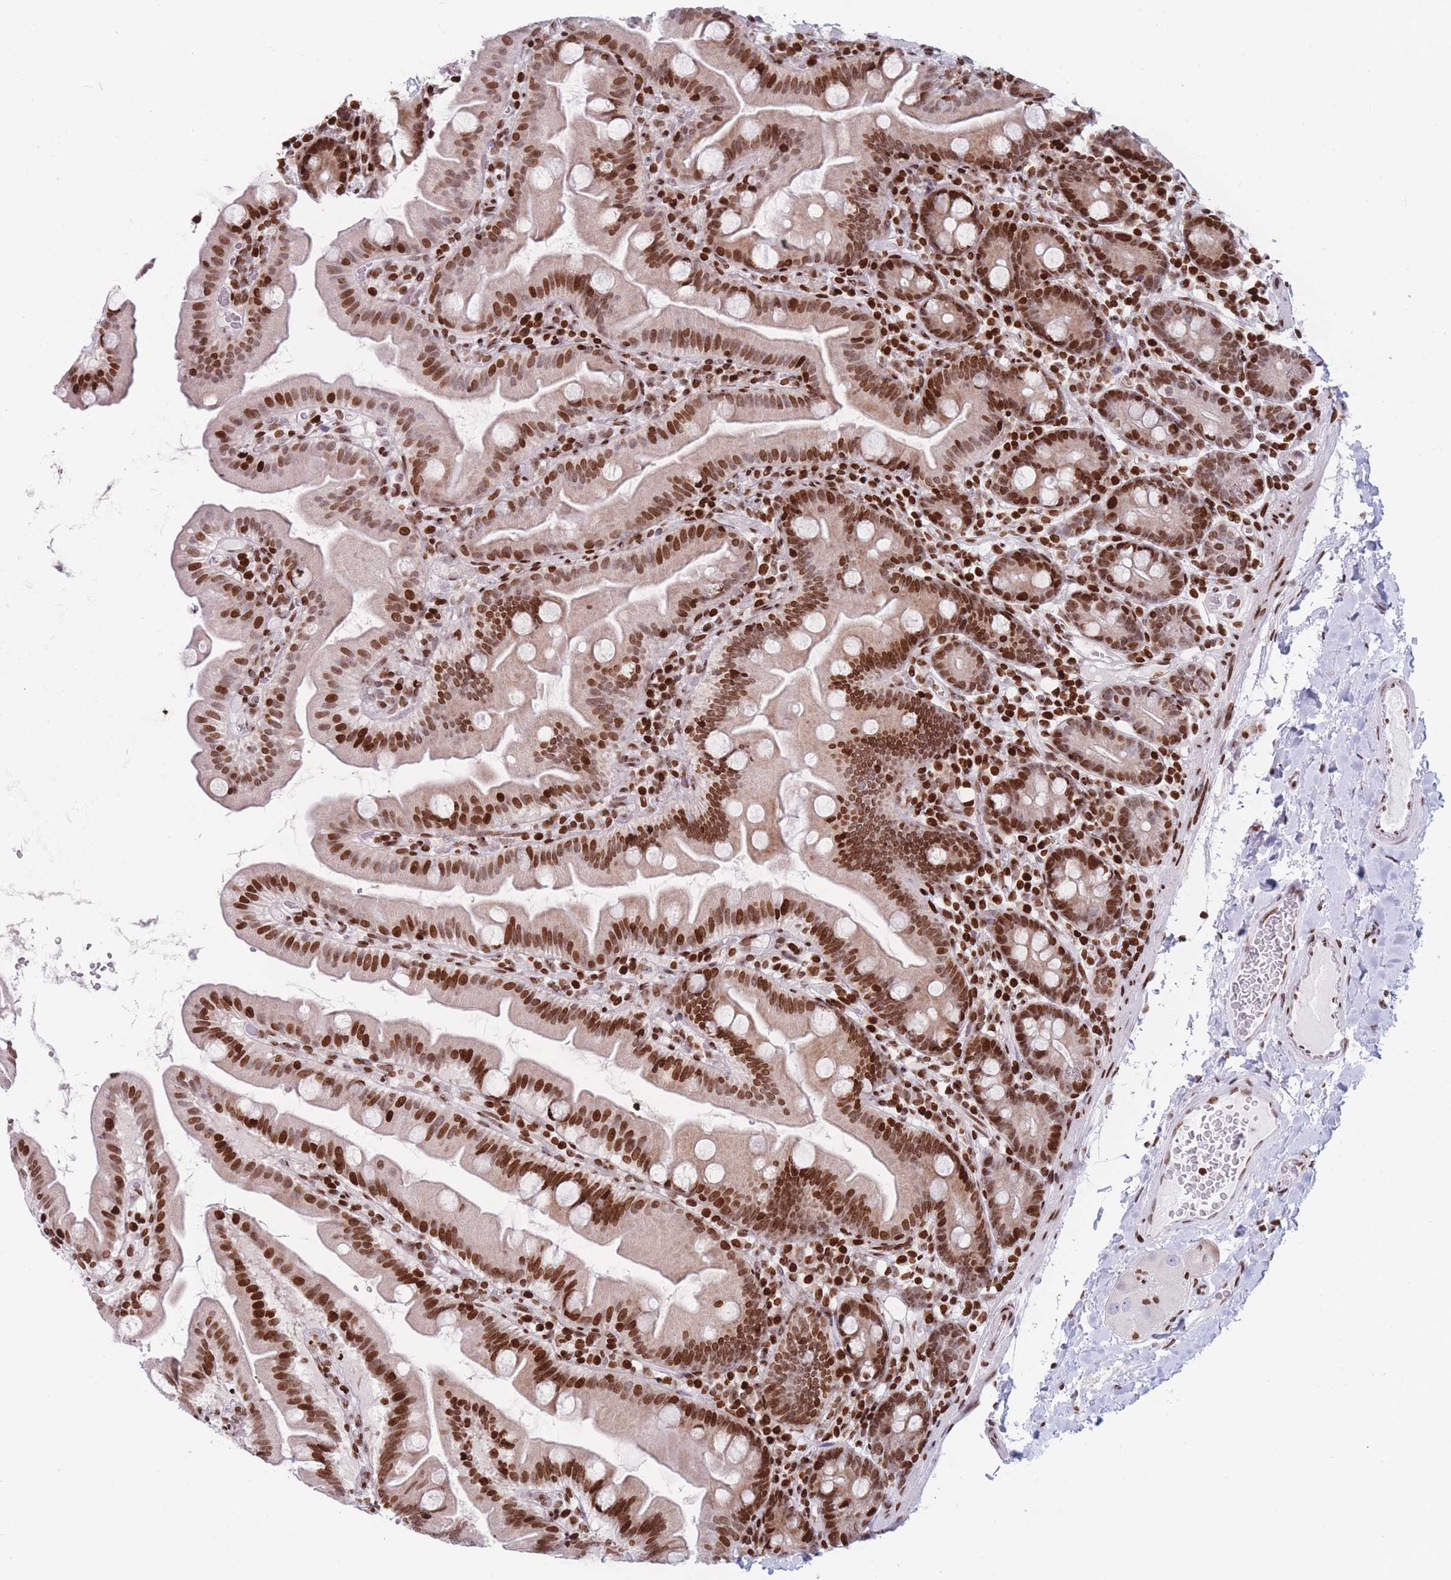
{"staining": {"intensity": "strong", "quantity": ">75%", "location": "nuclear"}, "tissue": "small intestine", "cell_type": "Glandular cells", "image_type": "normal", "snomed": [{"axis": "morphology", "description": "Normal tissue, NOS"}, {"axis": "topography", "description": "Small intestine"}], "caption": "This is a micrograph of immunohistochemistry staining of unremarkable small intestine, which shows strong expression in the nuclear of glandular cells.", "gene": "AK9", "patient": {"sex": "female", "age": 68}}